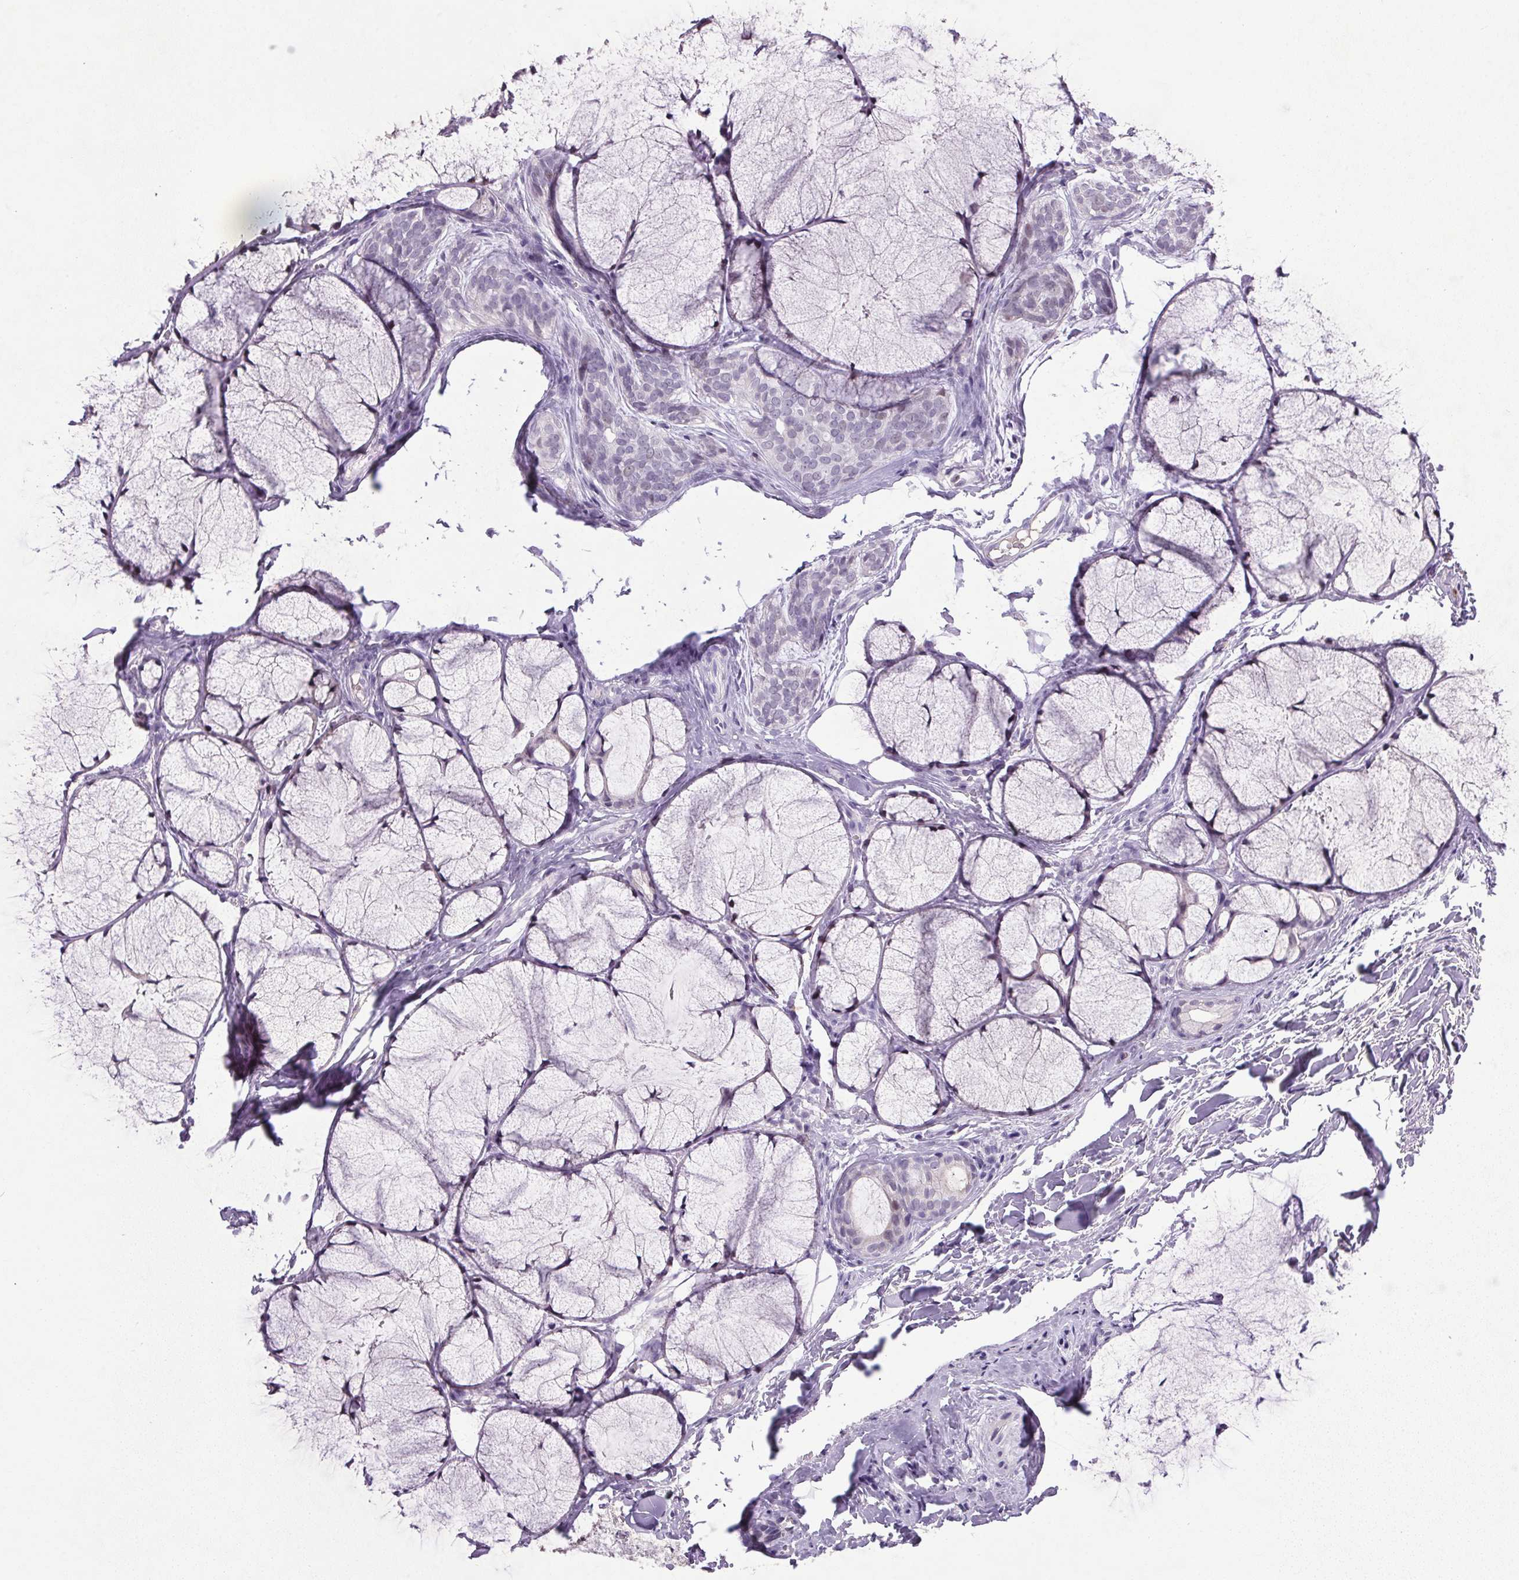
{"staining": {"intensity": "negative", "quantity": "none", "location": "none"}, "tissue": "head and neck cancer", "cell_type": "Tumor cells", "image_type": "cancer", "snomed": [{"axis": "morphology", "description": "Adenocarcinoma, NOS"}, {"axis": "topography", "description": "Head-Neck"}], "caption": "Immunohistochemical staining of human head and neck adenocarcinoma demonstrates no significant positivity in tumor cells.", "gene": "TRDN", "patient": {"sex": "male", "age": 66}}